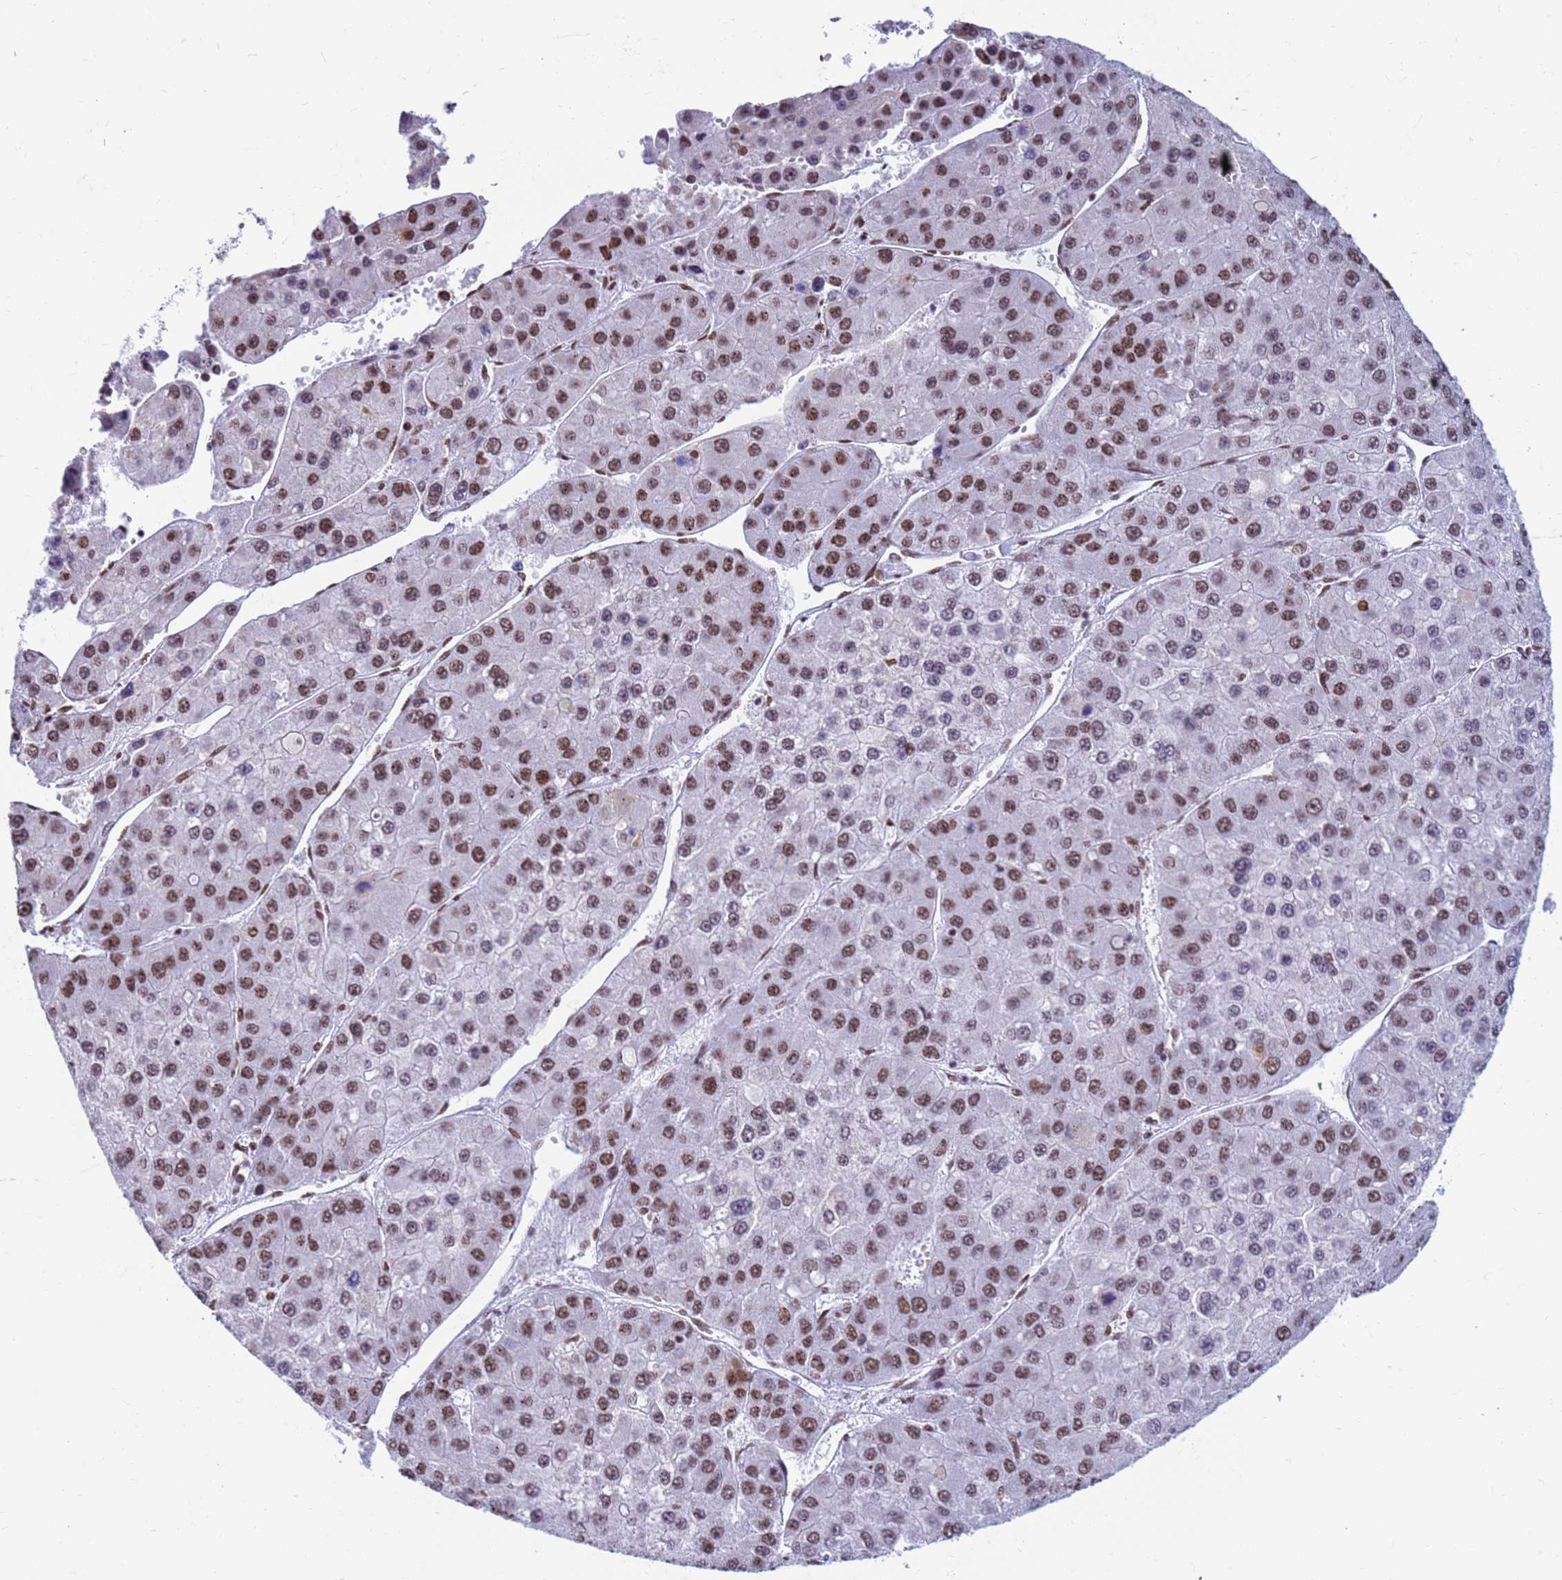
{"staining": {"intensity": "moderate", "quantity": ">75%", "location": "nuclear"}, "tissue": "liver cancer", "cell_type": "Tumor cells", "image_type": "cancer", "snomed": [{"axis": "morphology", "description": "Carcinoma, Hepatocellular, NOS"}, {"axis": "topography", "description": "Liver"}], "caption": "Human liver hepatocellular carcinoma stained with a protein marker exhibits moderate staining in tumor cells.", "gene": "FAM170B", "patient": {"sex": "female", "age": 73}}